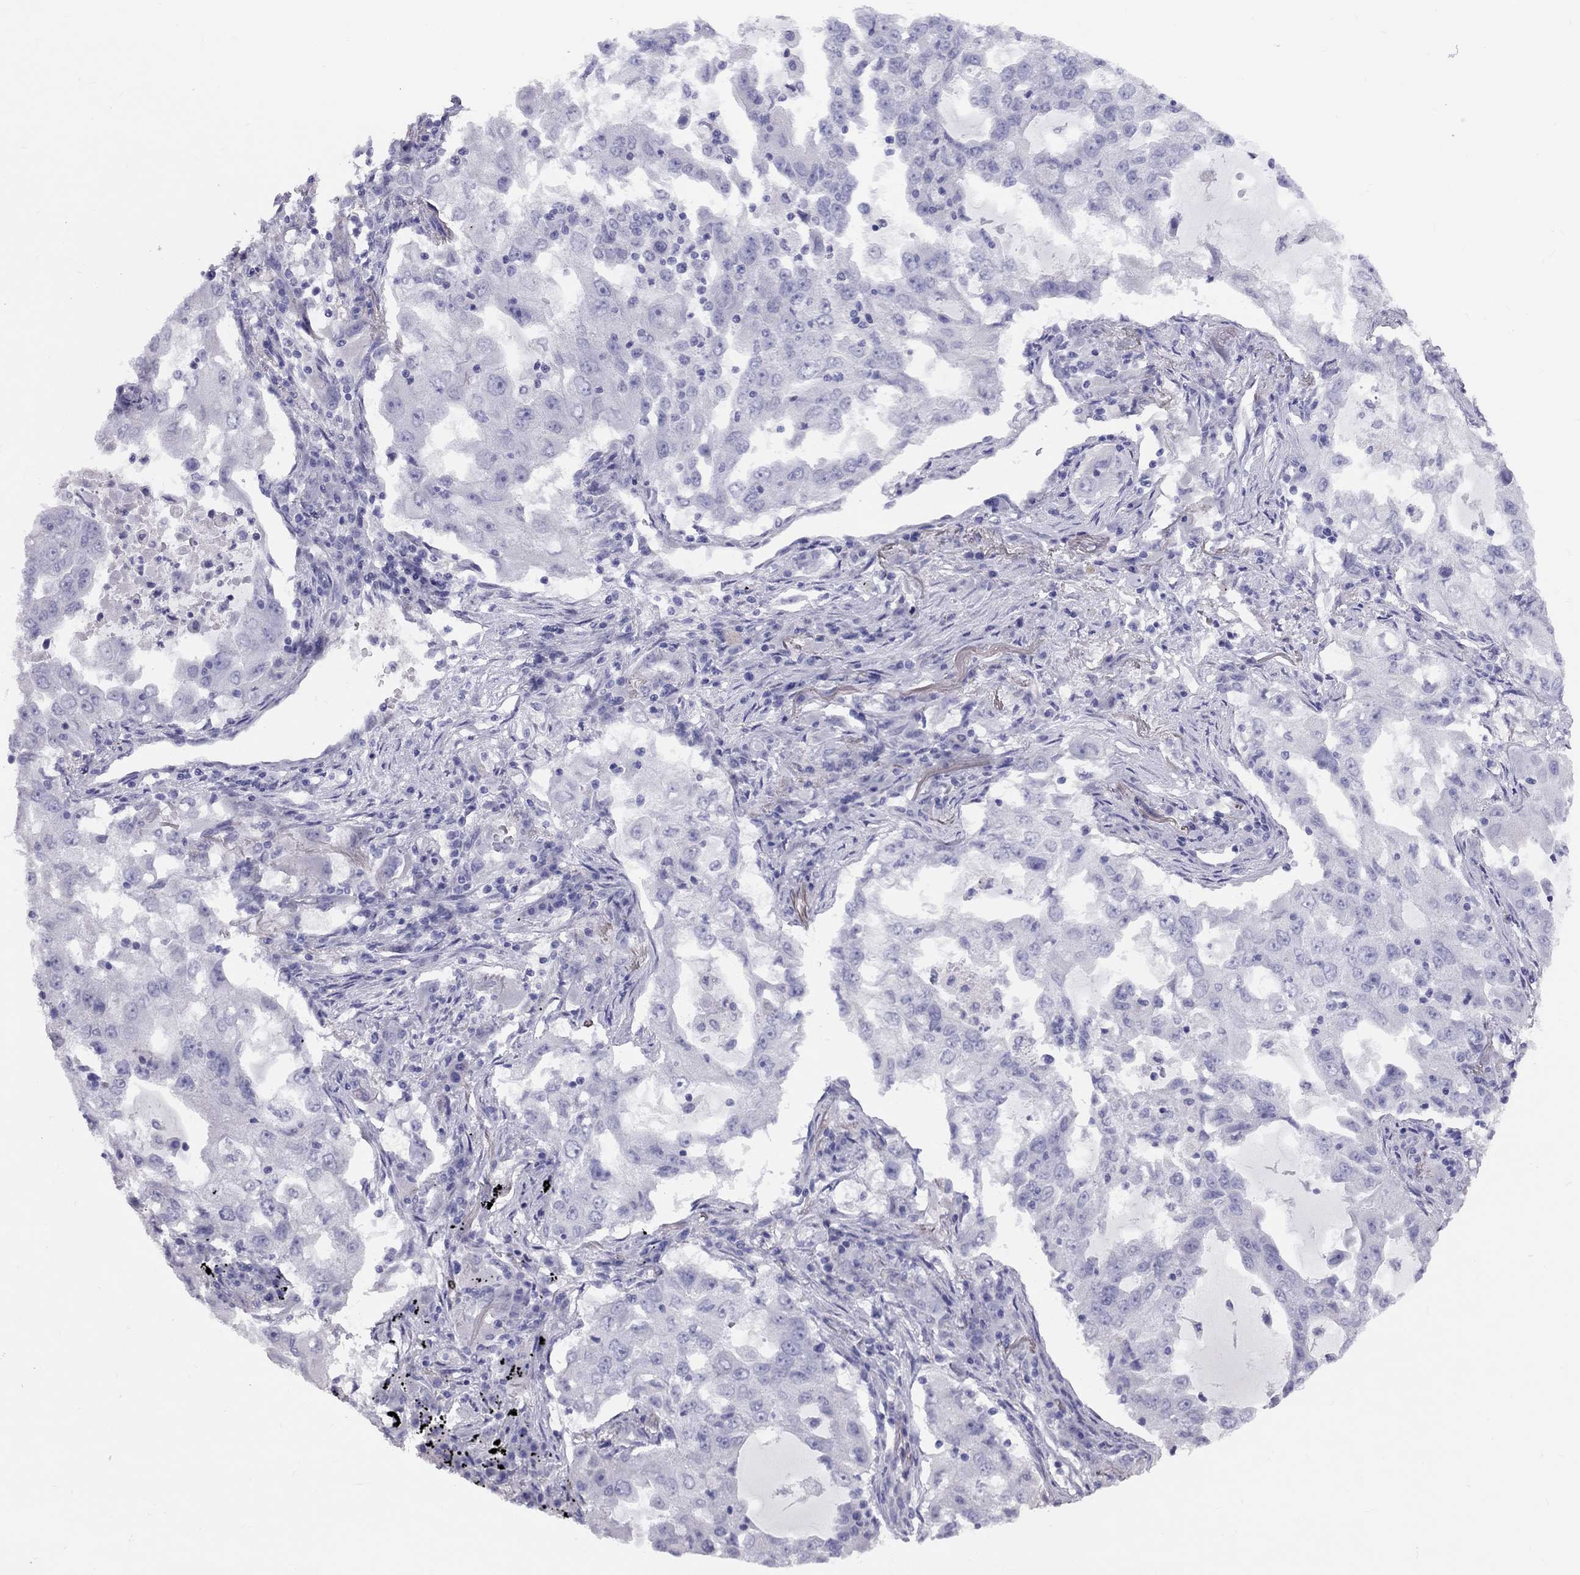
{"staining": {"intensity": "negative", "quantity": "none", "location": "none"}, "tissue": "lung cancer", "cell_type": "Tumor cells", "image_type": "cancer", "snomed": [{"axis": "morphology", "description": "Adenocarcinoma, NOS"}, {"axis": "topography", "description": "Lung"}], "caption": "Lung adenocarcinoma was stained to show a protein in brown. There is no significant staining in tumor cells.", "gene": "FSCN3", "patient": {"sex": "female", "age": 61}}